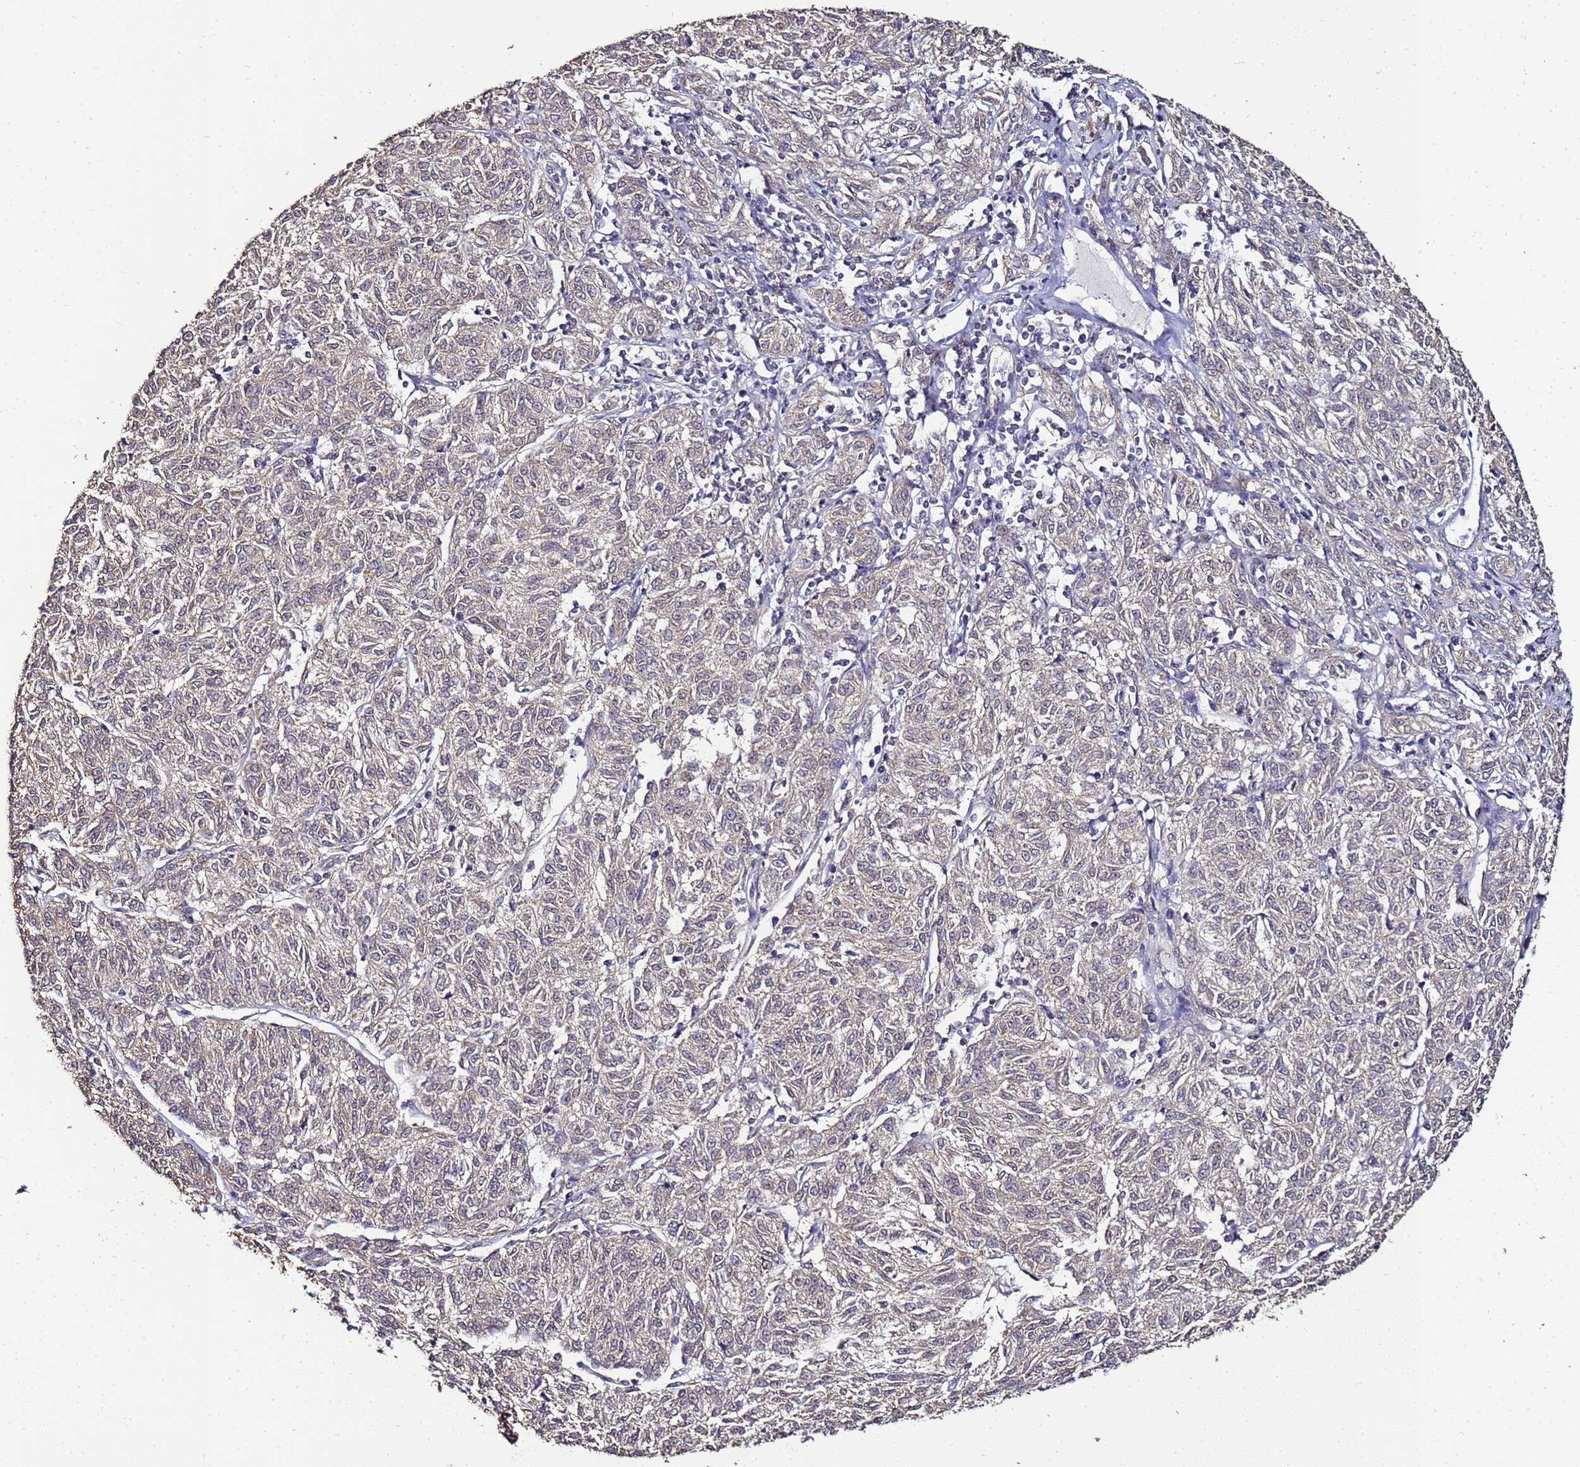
{"staining": {"intensity": "weak", "quantity": ">75%", "location": "cytoplasmic/membranous"}, "tissue": "melanoma", "cell_type": "Tumor cells", "image_type": "cancer", "snomed": [{"axis": "morphology", "description": "Malignant melanoma, NOS"}, {"axis": "topography", "description": "Skin"}], "caption": "An IHC histopathology image of tumor tissue is shown. Protein staining in brown highlights weak cytoplasmic/membranous positivity in melanoma within tumor cells.", "gene": "ENOPH1", "patient": {"sex": "female", "age": 72}}